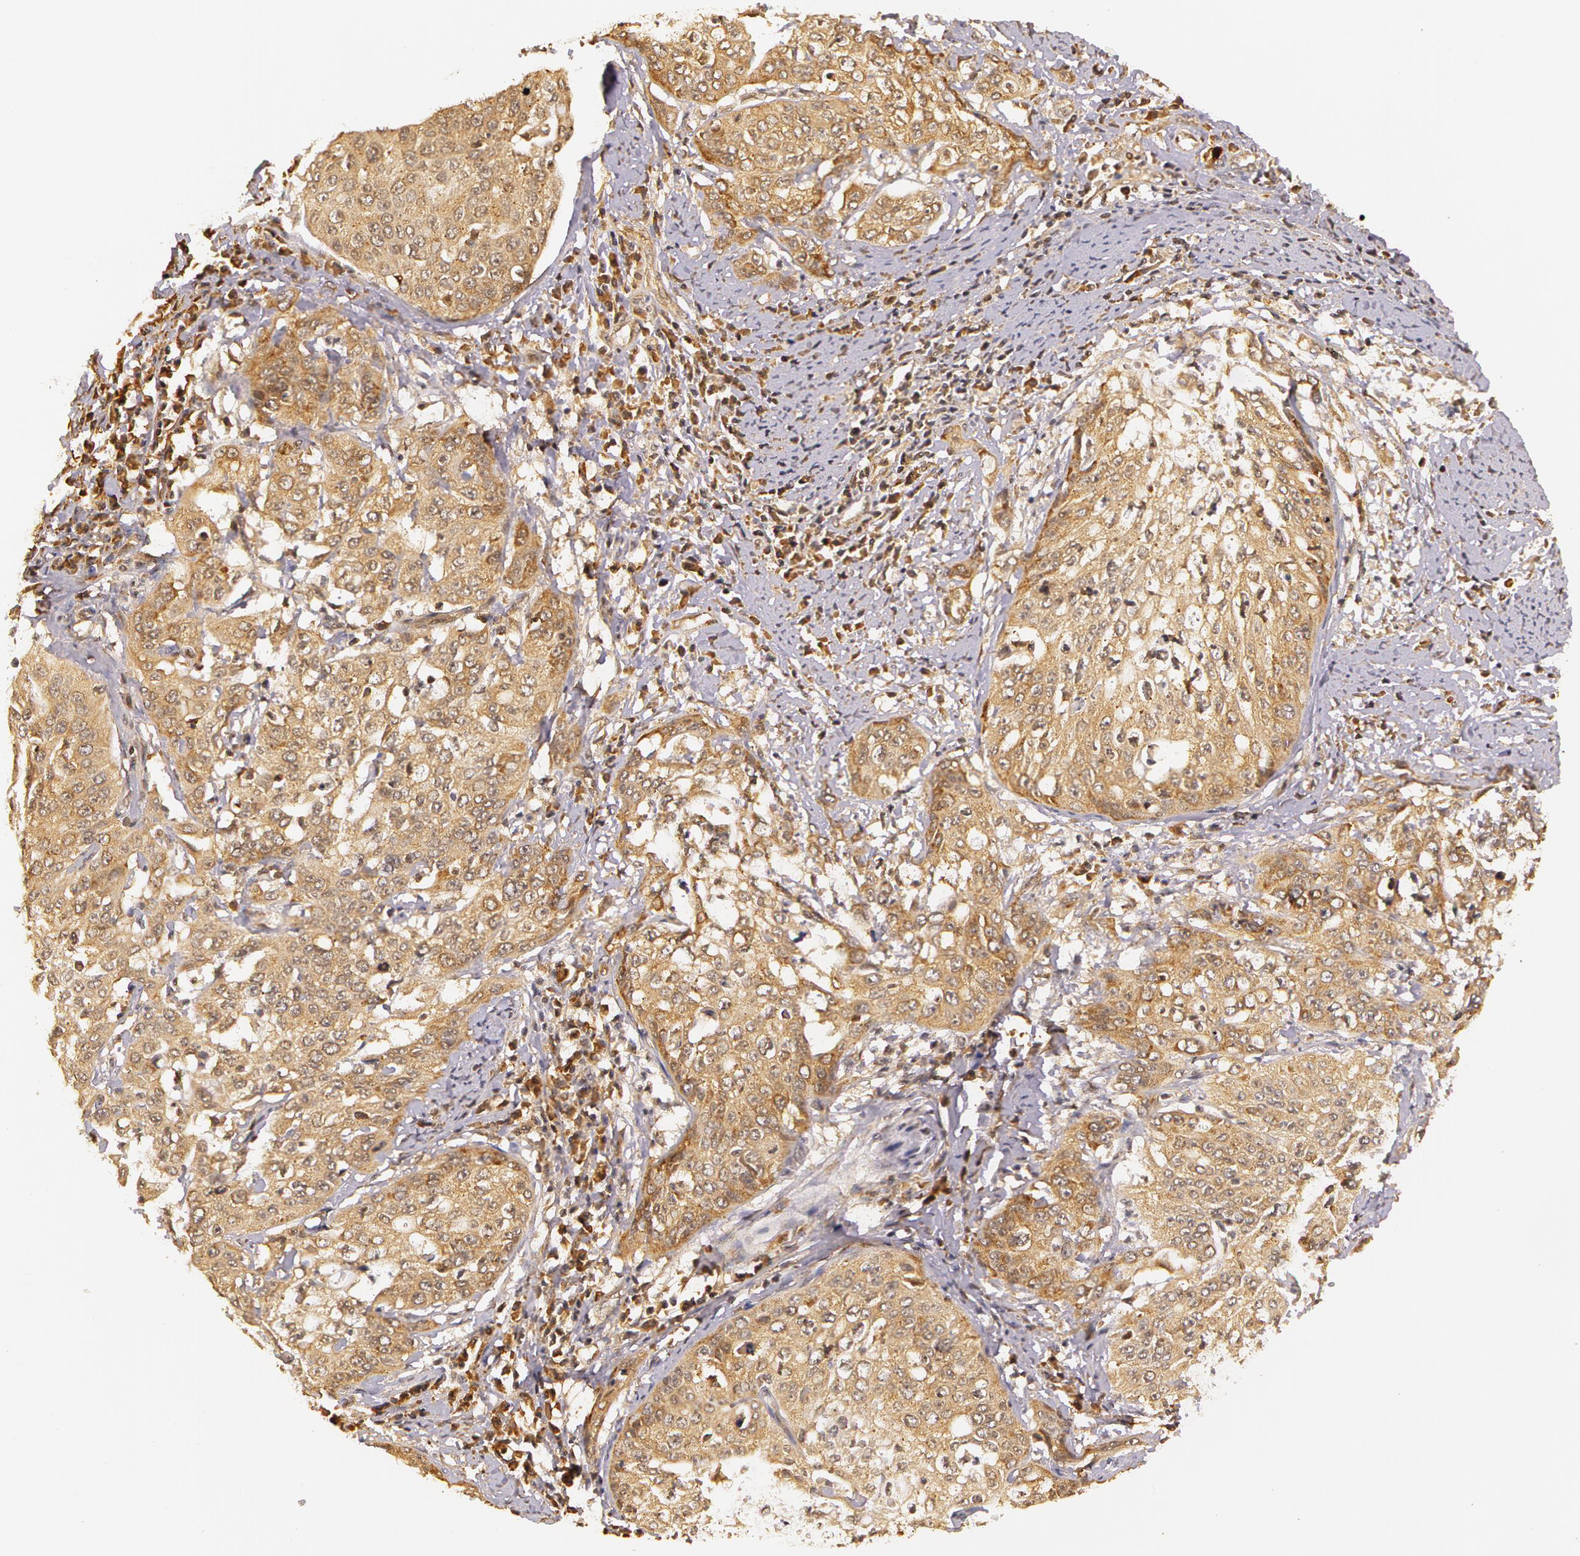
{"staining": {"intensity": "moderate", "quantity": ">75%", "location": "cytoplasmic/membranous"}, "tissue": "cervical cancer", "cell_type": "Tumor cells", "image_type": "cancer", "snomed": [{"axis": "morphology", "description": "Squamous cell carcinoma, NOS"}, {"axis": "topography", "description": "Cervix"}], "caption": "Human cervical cancer stained with a brown dye demonstrates moderate cytoplasmic/membranous positive staining in approximately >75% of tumor cells.", "gene": "ASCC2", "patient": {"sex": "female", "age": 41}}